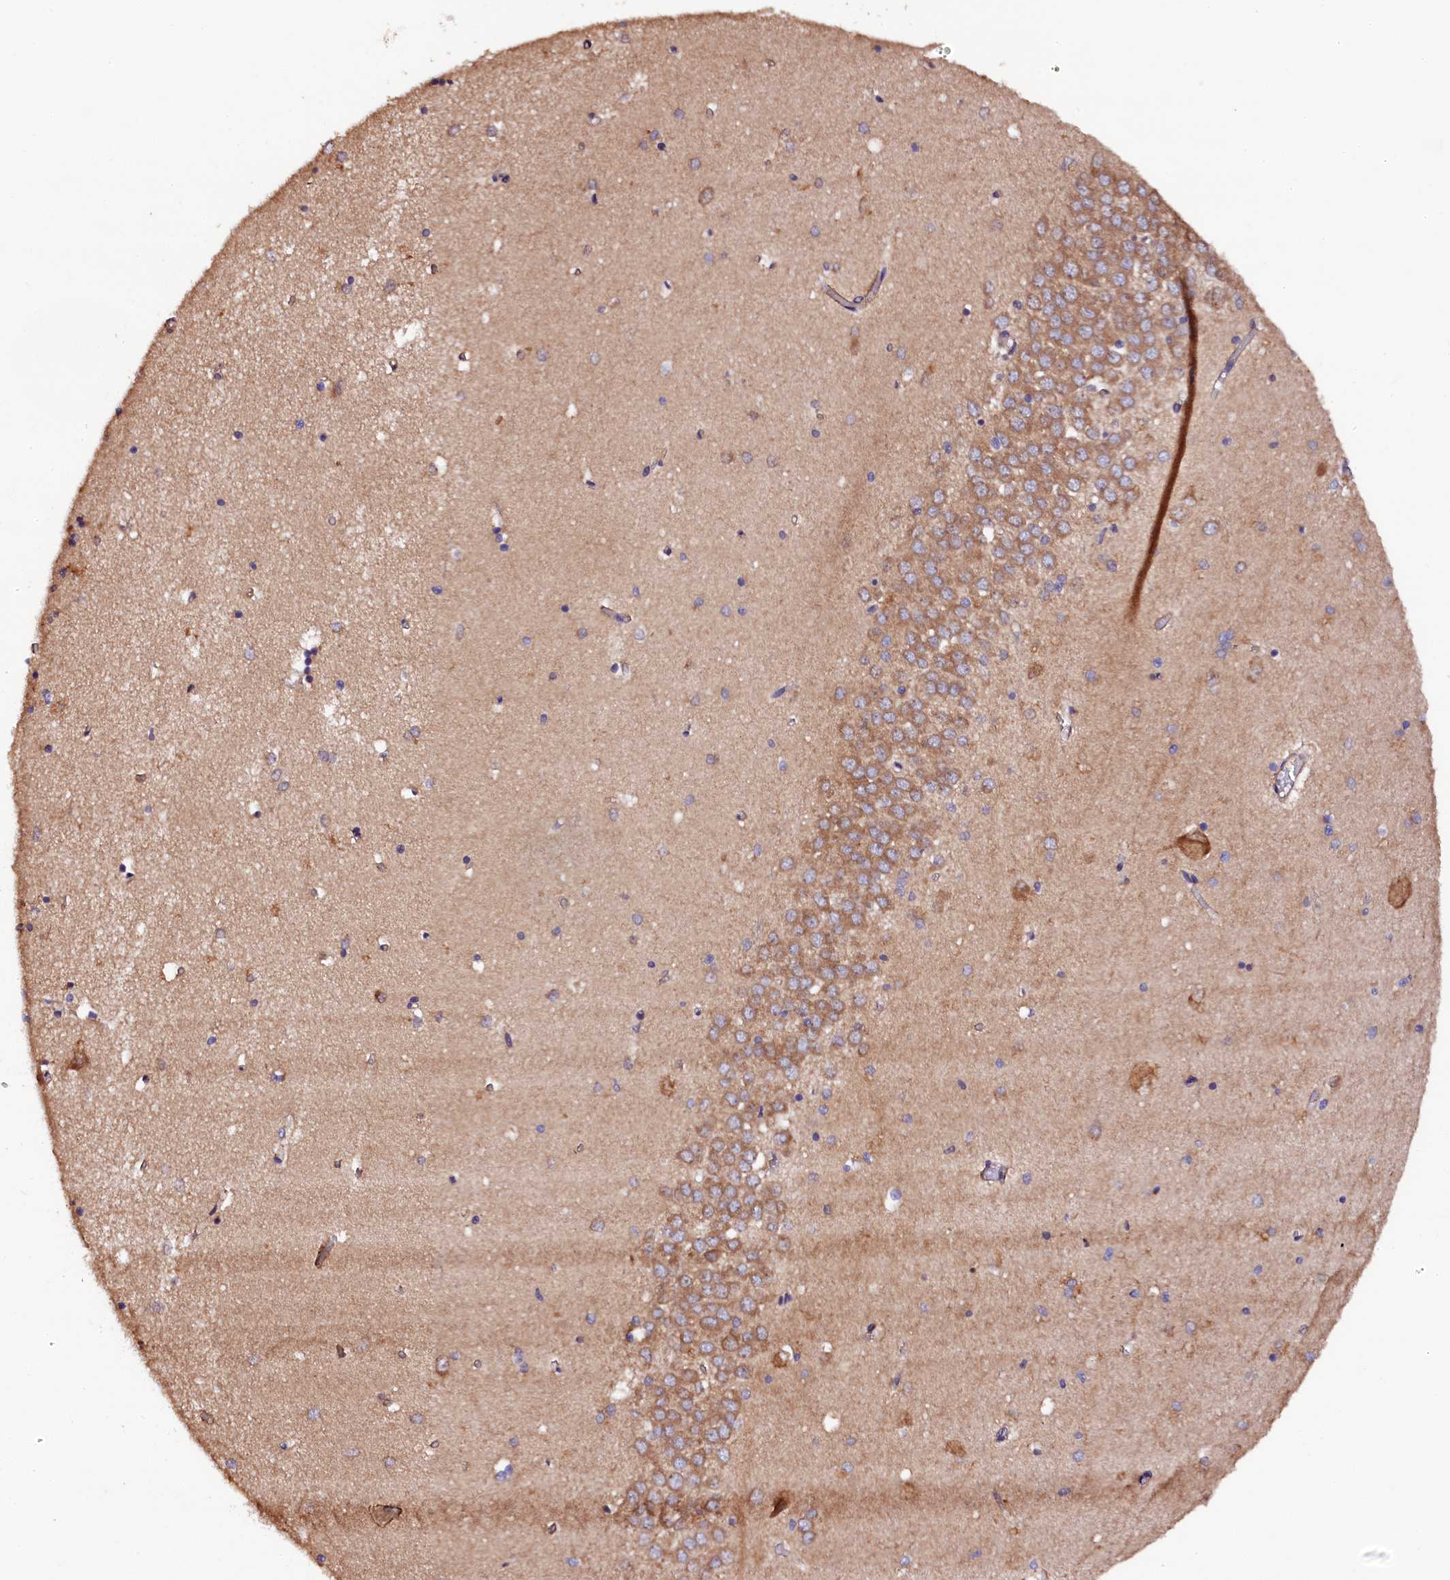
{"staining": {"intensity": "moderate", "quantity": "25%-75%", "location": "cytoplasmic/membranous"}, "tissue": "hippocampus", "cell_type": "Glial cells", "image_type": "normal", "snomed": [{"axis": "morphology", "description": "Normal tissue, NOS"}, {"axis": "topography", "description": "Hippocampus"}], "caption": "Immunohistochemical staining of normal hippocampus demonstrates moderate cytoplasmic/membranous protein staining in about 25%-75% of glial cells.", "gene": "KLC2", "patient": {"sex": "male", "age": 70}}